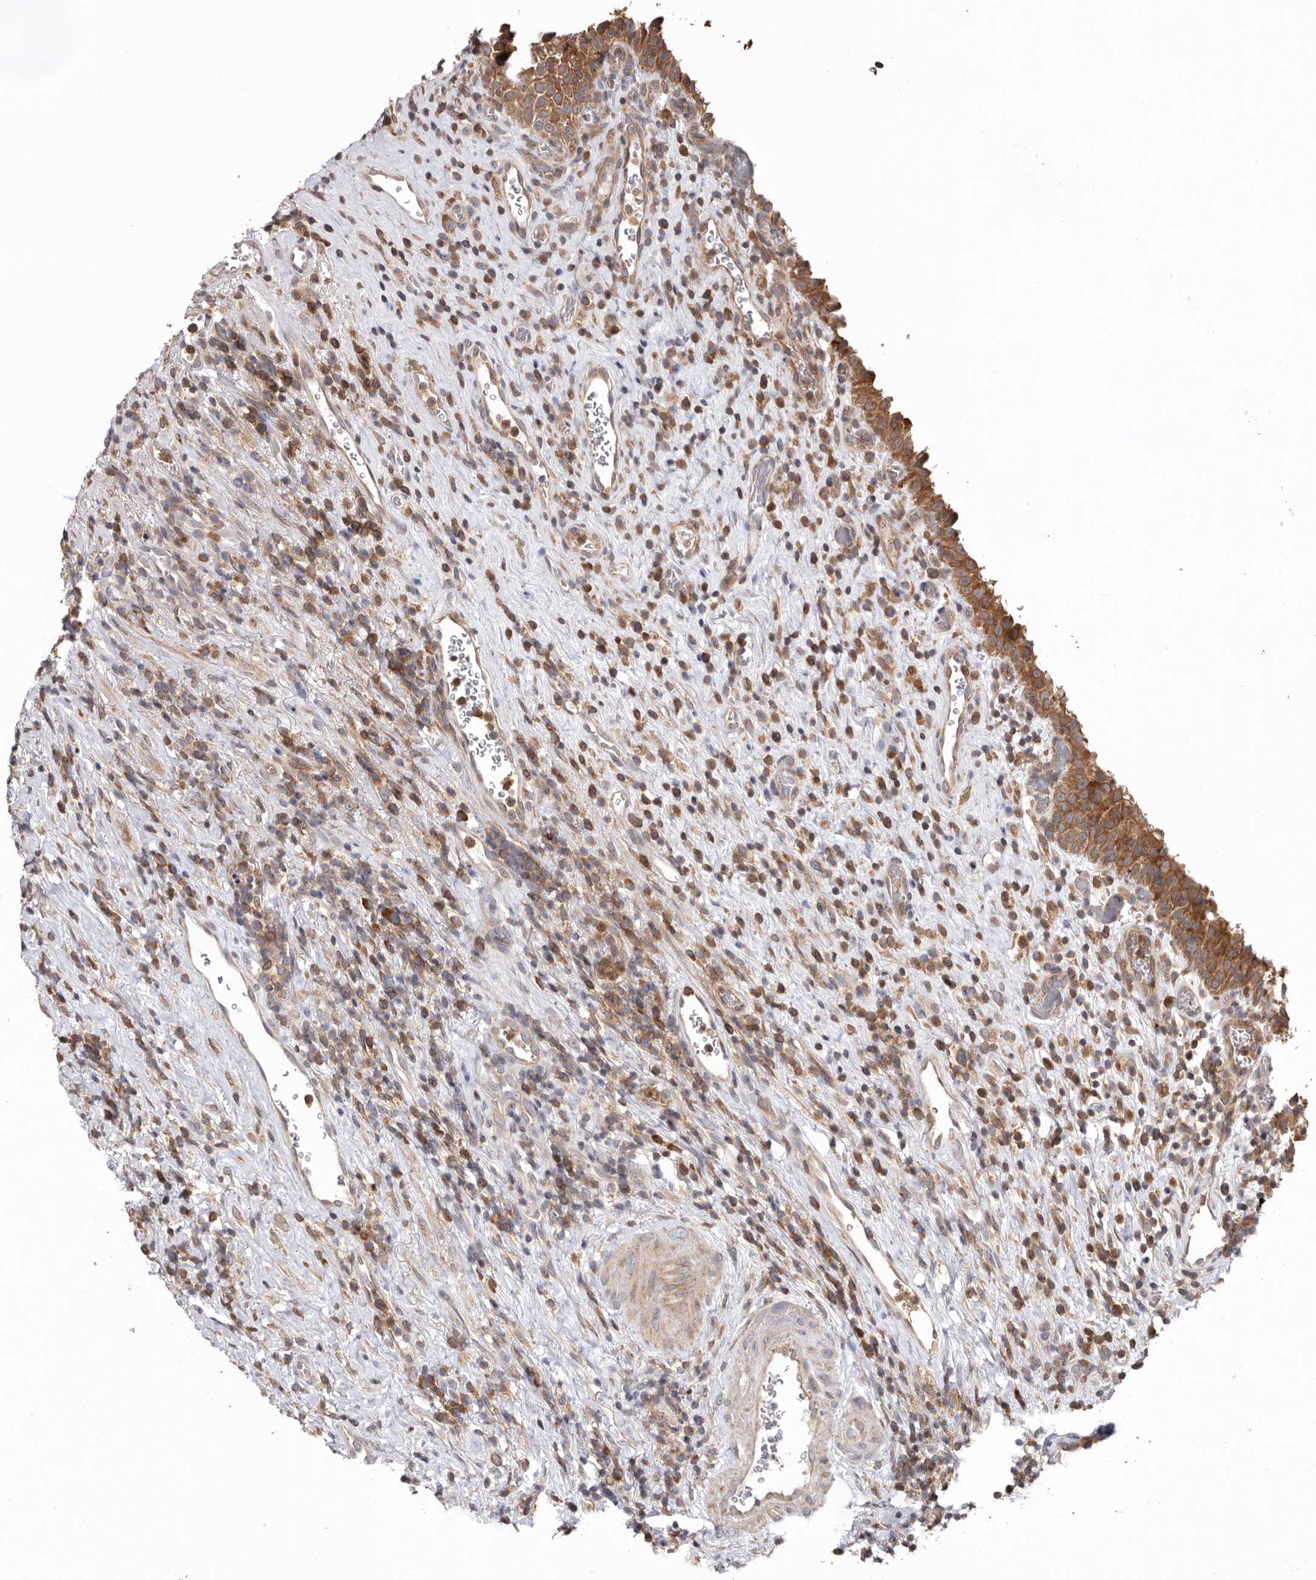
{"staining": {"intensity": "moderate", "quantity": ">75%", "location": "cytoplasmic/membranous"}, "tissue": "urinary bladder", "cell_type": "Urothelial cells", "image_type": "normal", "snomed": [{"axis": "morphology", "description": "Normal tissue, NOS"}, {"axis": "morphology", "description": "Inflammation, NOS"}, {"axis": "topography", "description": "Urinary bladder"}], "caption": "Immunohistochemical staining of unremarkable human urinary bladder shows >75% levels of moderate cytoplasmic/membranous protein staining in about >75% of urothelial cells.", "gene": "TMUB1", "patient": {"sex": "female", "age": 75}}